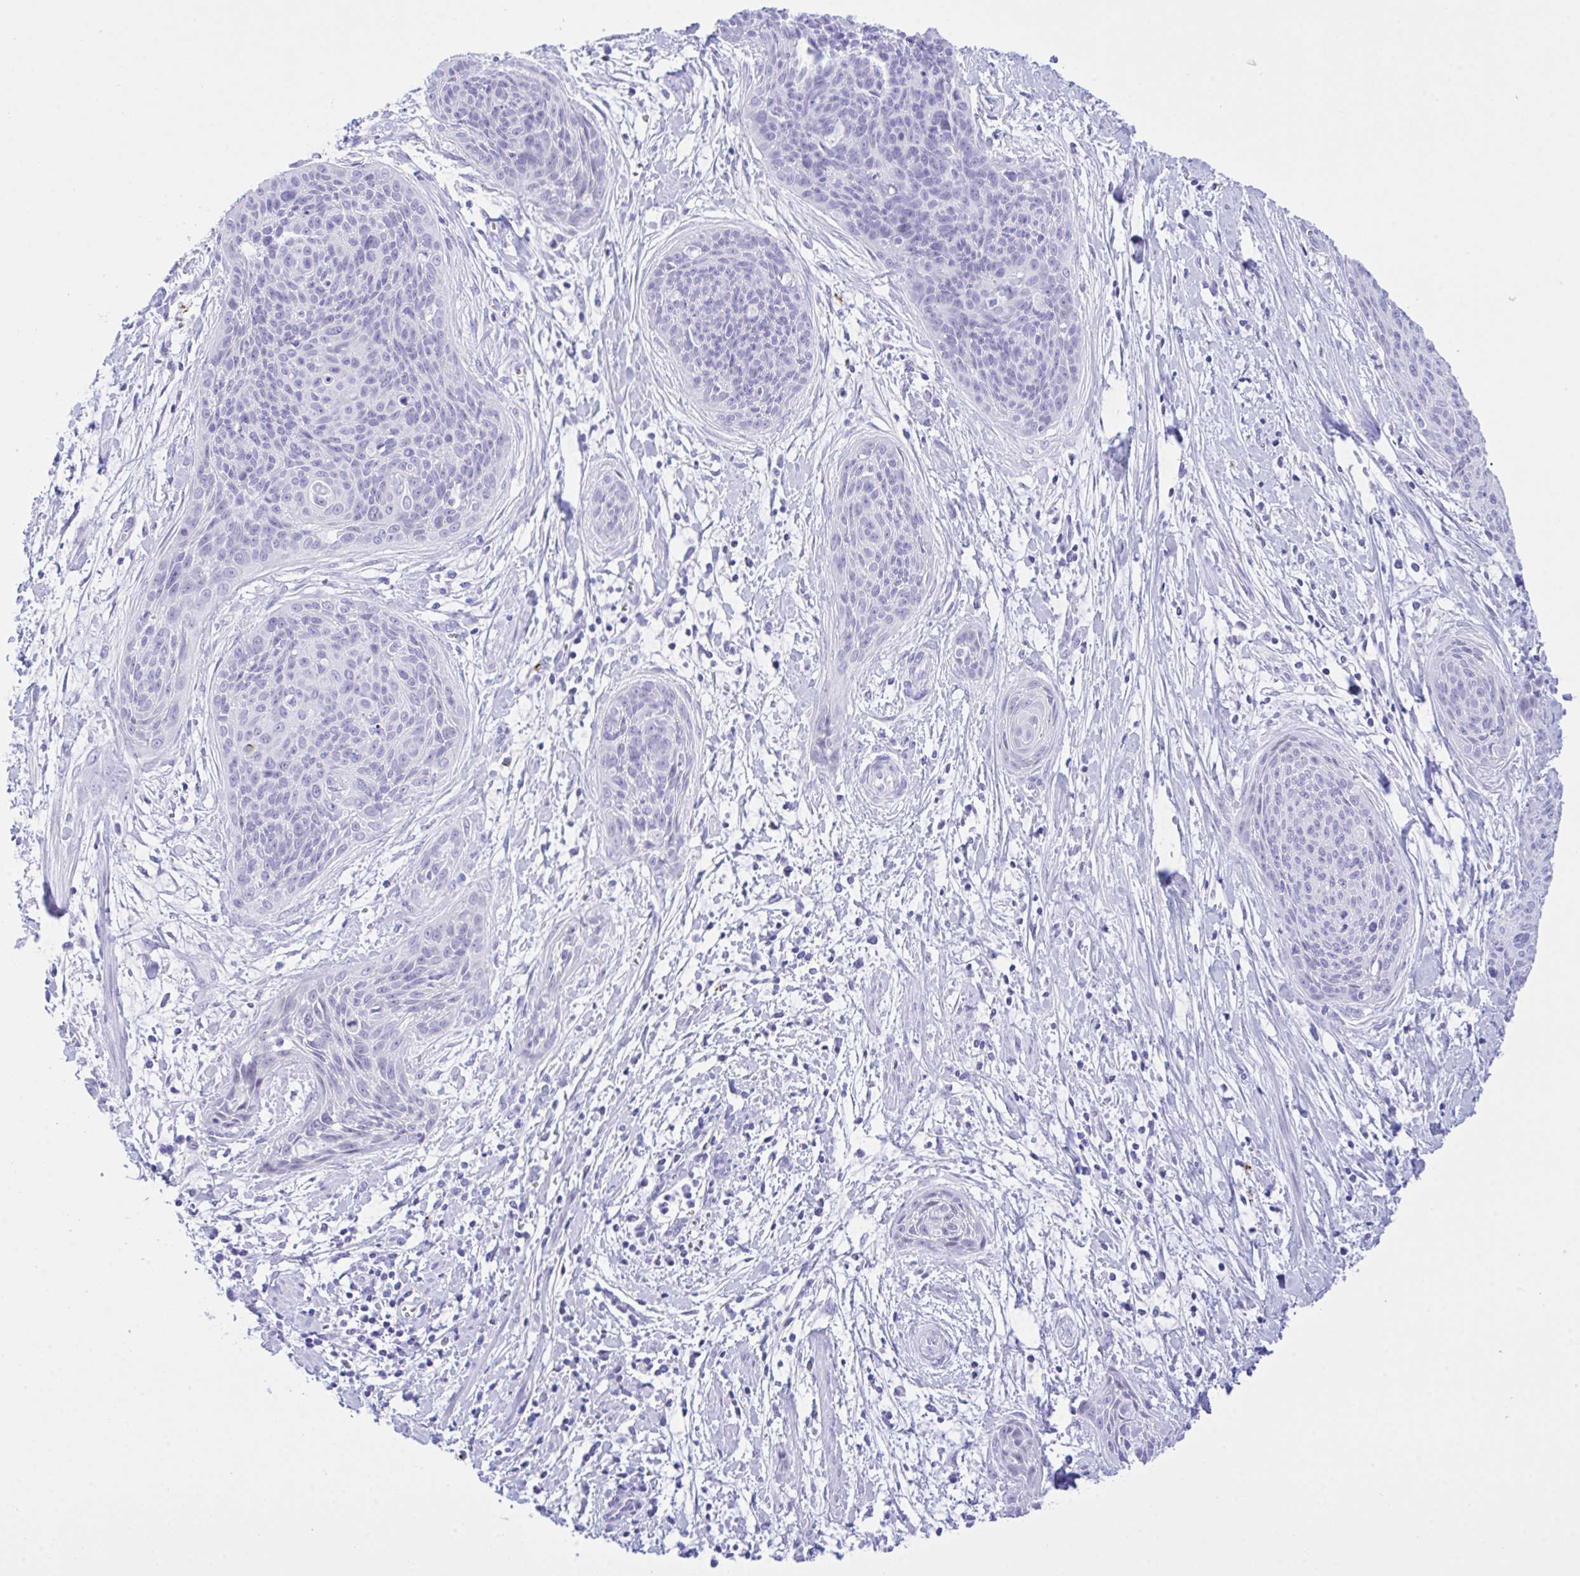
{"staining": {"intensity": "negative", "quantity": "none", "location": "none"}, "tissue": "cervical cancer", "cell_type": "Tumor cells", "image_type": "cancer", "snomed": [{"axis": "morphology", "description": "Squamous cell carcinoma, NOS"}, {"axis": "topography", "description": "Cervix"}], "caption": "The immunohistochemistry (IHC) image has no significant positivity in tumor cells of squamous cell carcinoma (cervical) tissue.", "gene": "SELENOV", "patient": {"sex": "female", "age": 55}}